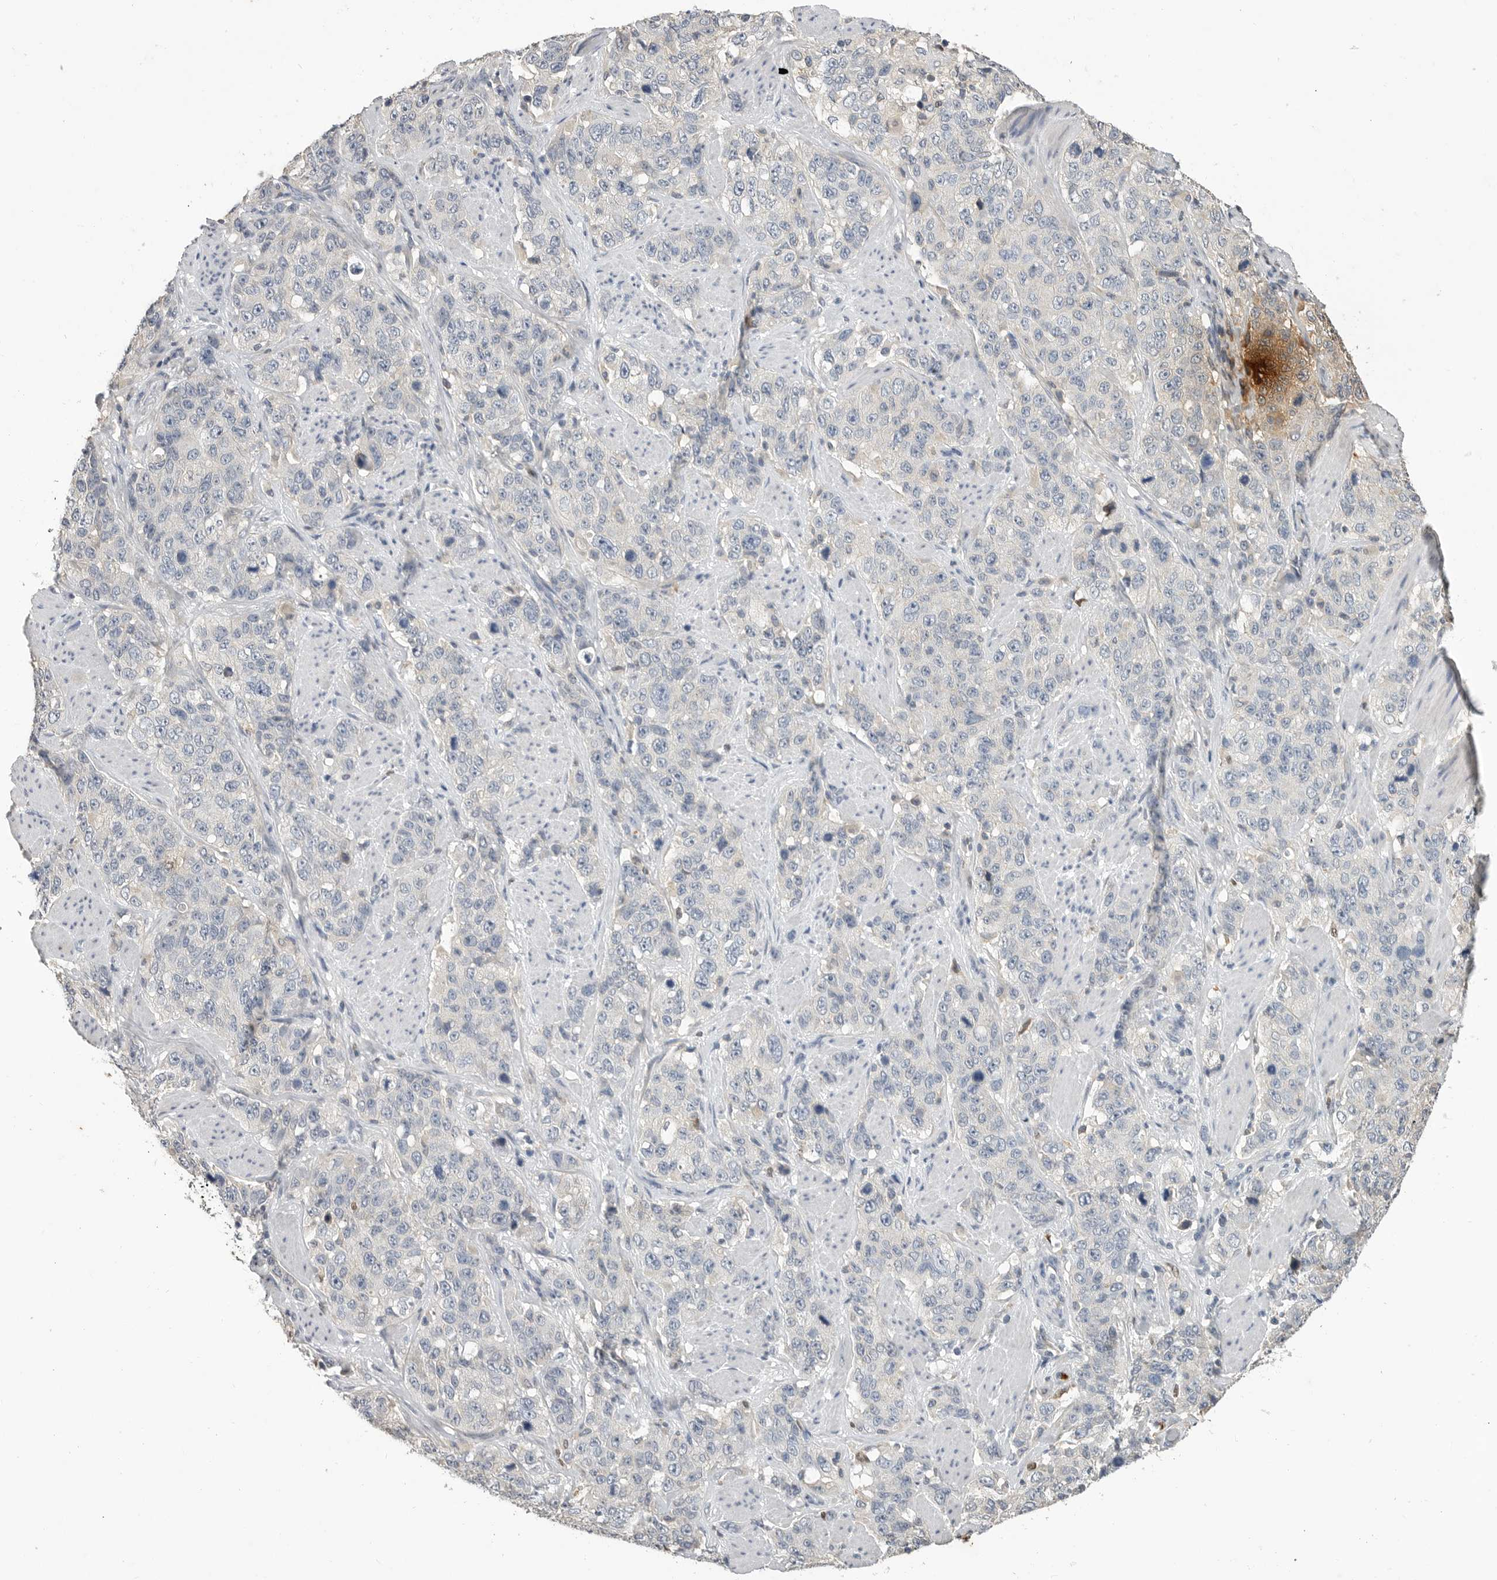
{"staining": {"intensity": "negative", "quantity": "none", "location": "none"}, "tissue": "stomach cancer", "cell_type": "Tumor cells", "image_type": "cancer", "snomed": [{"axis": "morphology", "description": "Adenocarcinoma, NOS"}, {"axis": "topography", "description": "Stomach"}], "caption": "The image shows no staining of tumor cells in stomach adenocarcinoma.", "gene": "LTBR", "patient": {"sex": "male", "age": 48}}